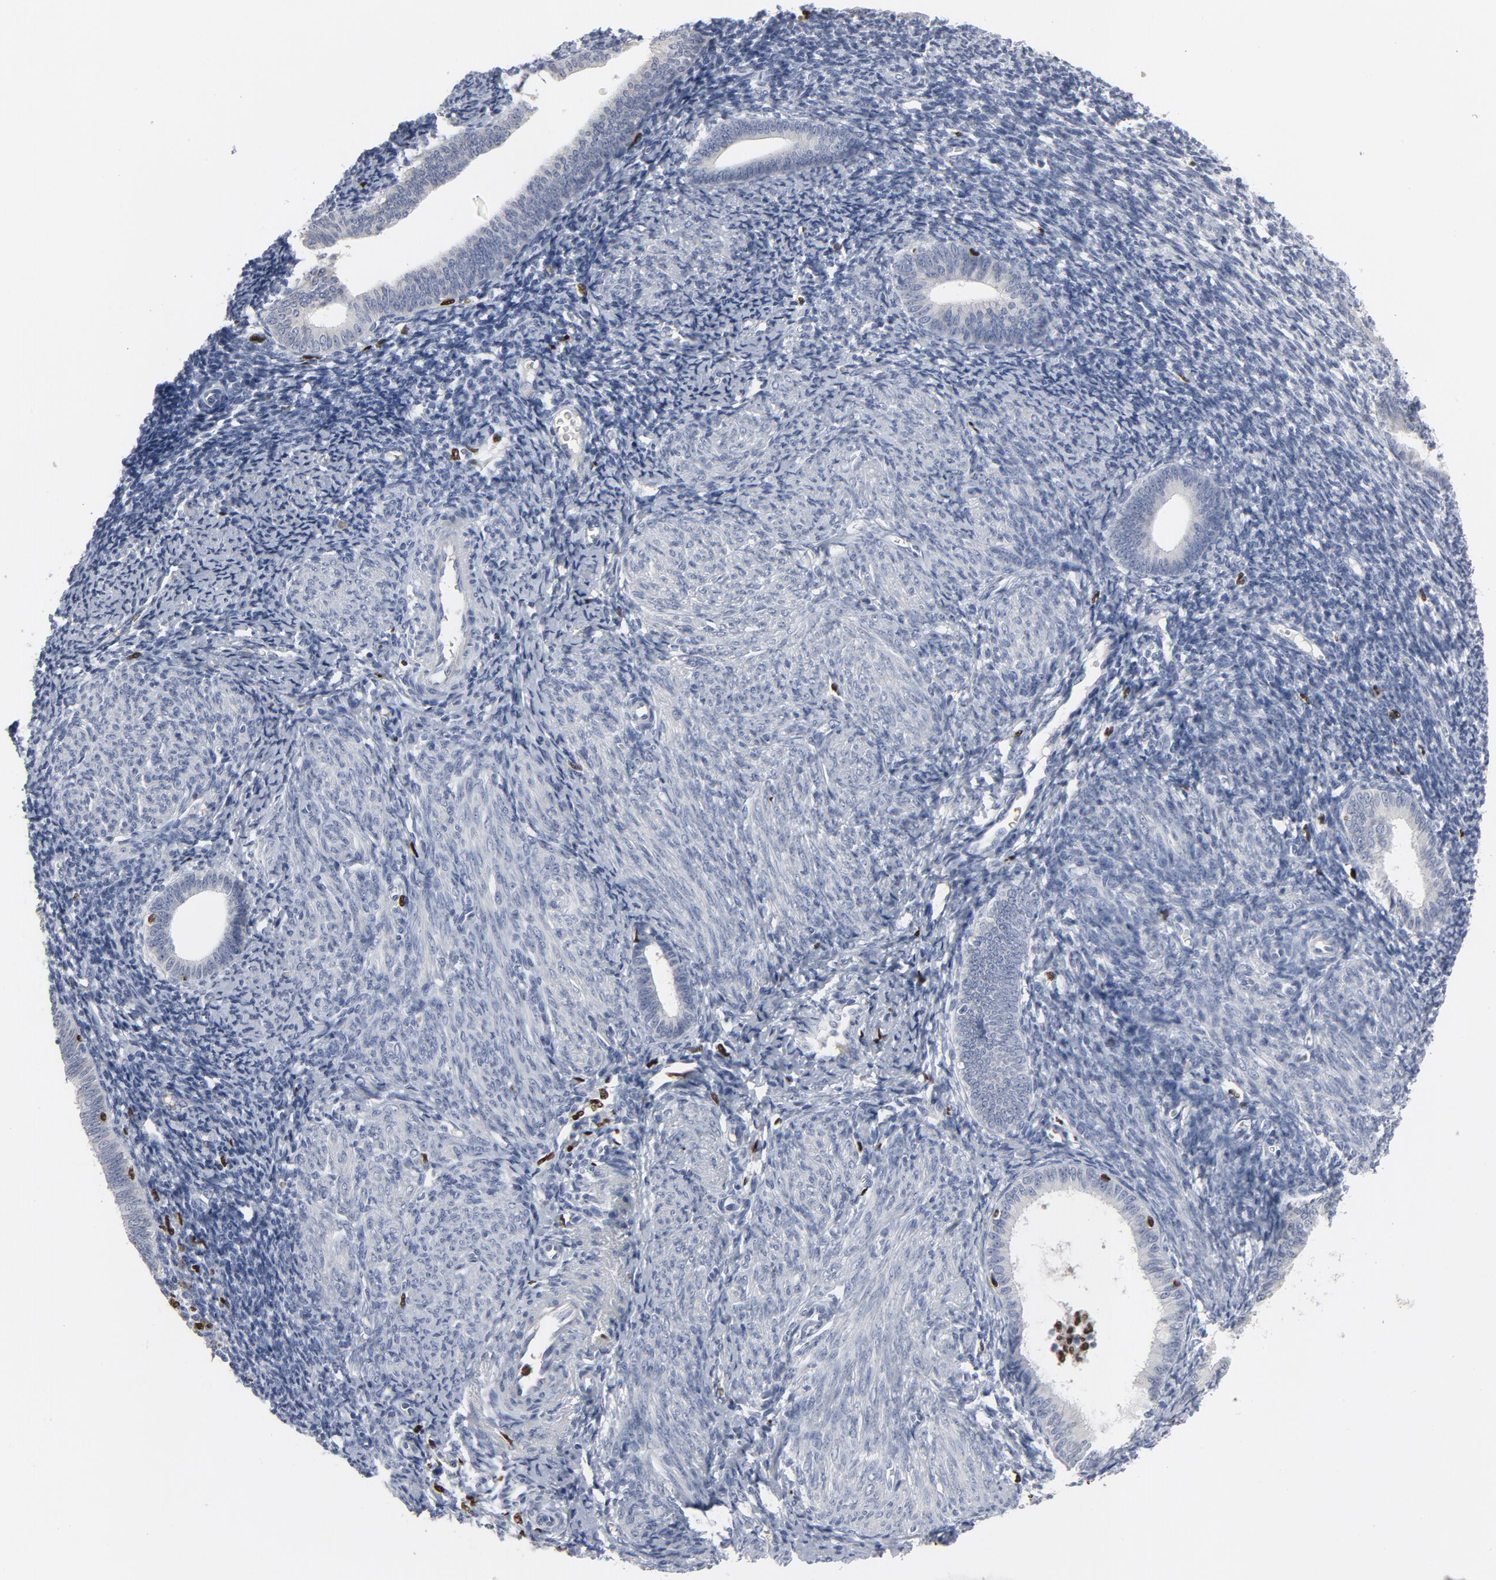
{"staining": {"intensity": "negative", "quantity": "none", "location": "none"}, "tissue": "endometrium", "cell_type": "Cells in endometrial stroma", "image_type": "normal", "snomed": [{"axis": "morphology", "description": "Normal tissue, NOS"}, {"axis": "topography", "description": "Endometrium"}], "caption": "This is a histopathology image of immunohistochemistry staining of benign endometrium, which shows no staining in cells in endometrial stroma. (DAB immunohistochemistry visualized using brightfield microscopy, high magnification).", "gene": "SPI1", "patient": {"sex": "female", "age": 57}}